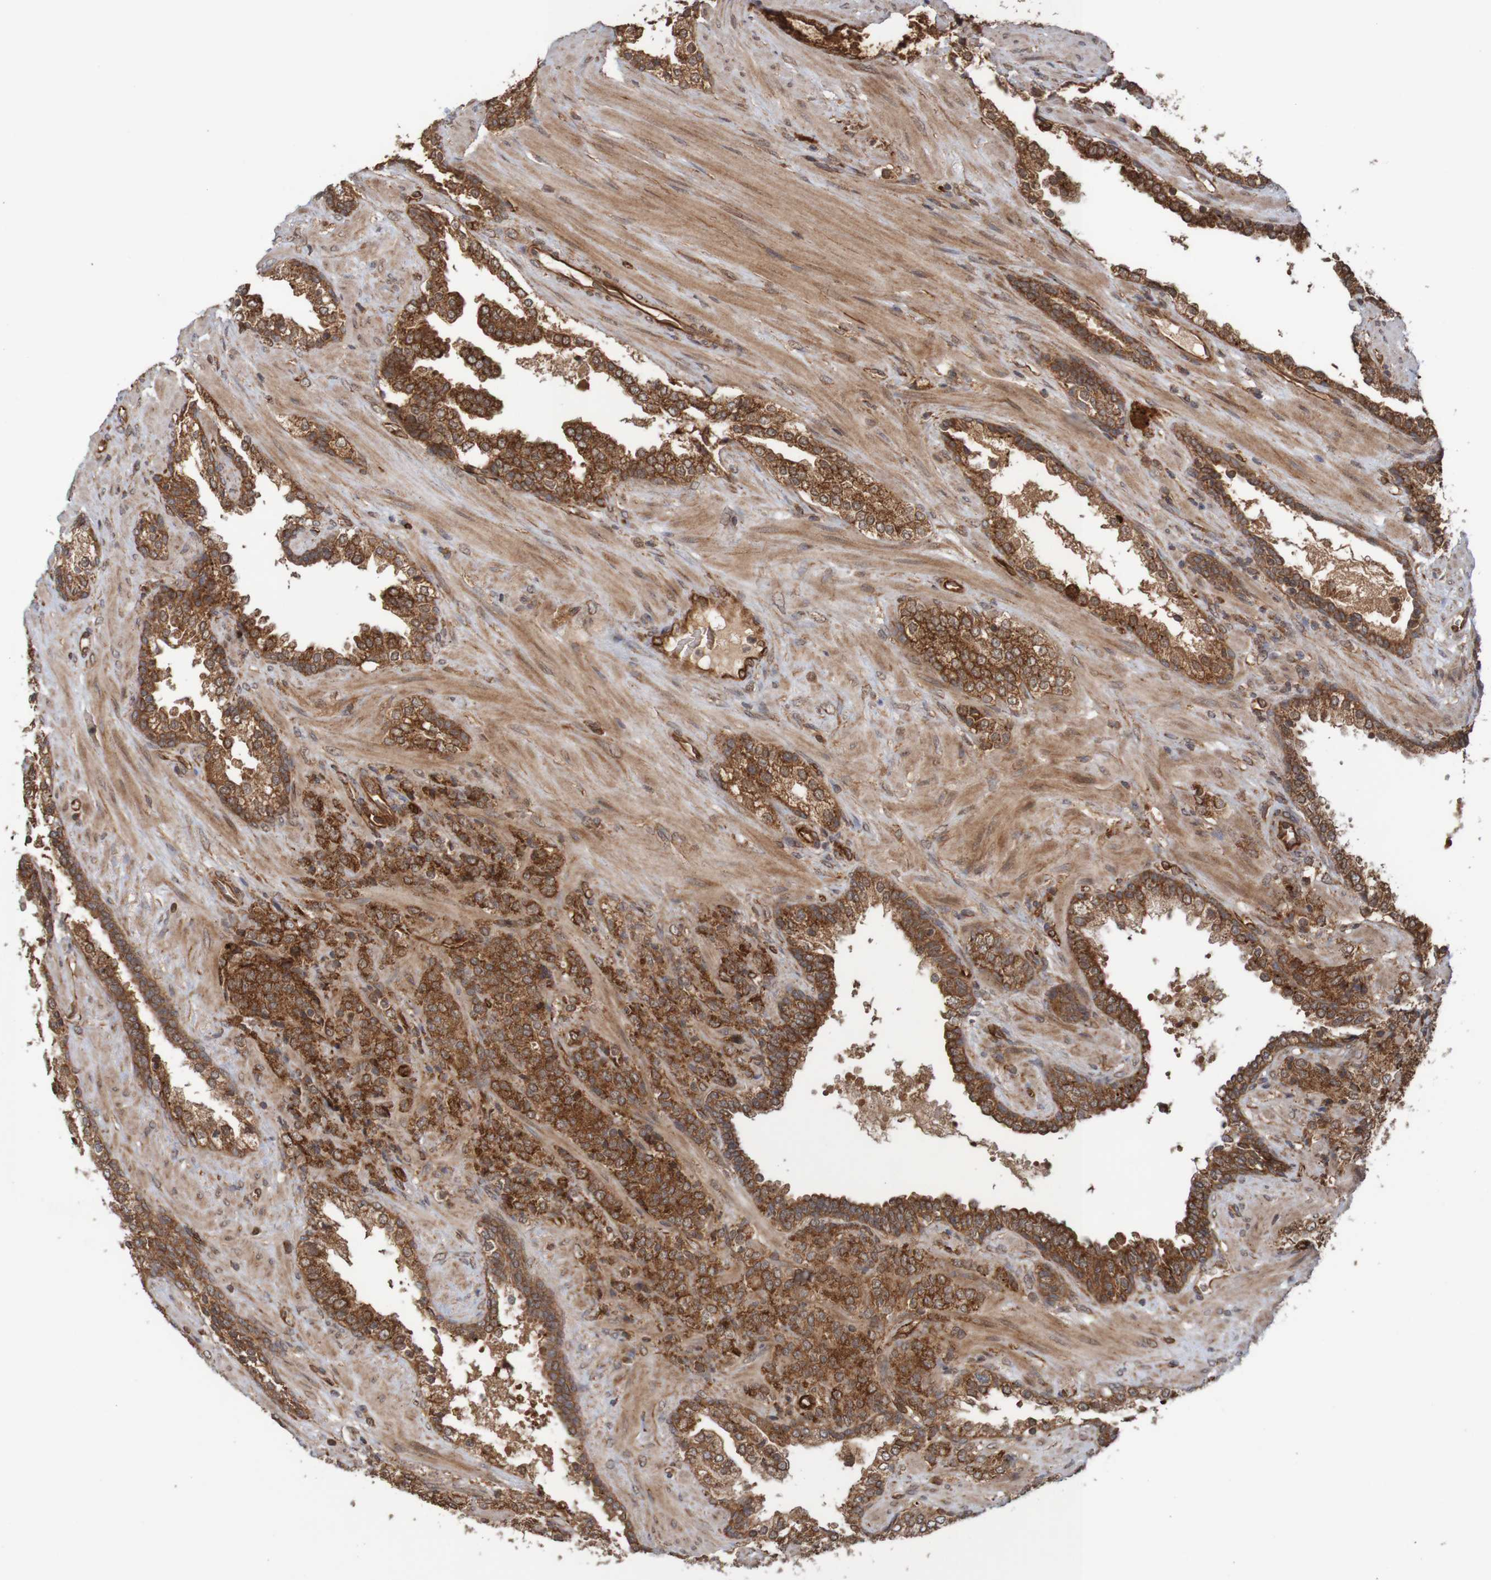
{"staining": {"intensity": "strong", "quantity": ">75%", "location": "cytoplasmic/membranous"}, "tissue": "prostate cancer", "cell_type": "Tumor cells", "image_type": "cancer", "snomed": [{"axis": "morphology", "description": "Adenocarcinoma, High grade"}, {"axis": "topography", "description": "Prostate"}], "caption": "IHC image of neoplastic tissue: prostate cancer (adenocarcinoma (high-grade)) stained using IHC exhibits high levels of strong protein expression localized specifically in the cytoplasmic/membranous of tumor cells, appearing as a cytoplasmic/membranous brown color.", "gene": "MRPL52", "patient": {"sex": "male", "age": 71}}